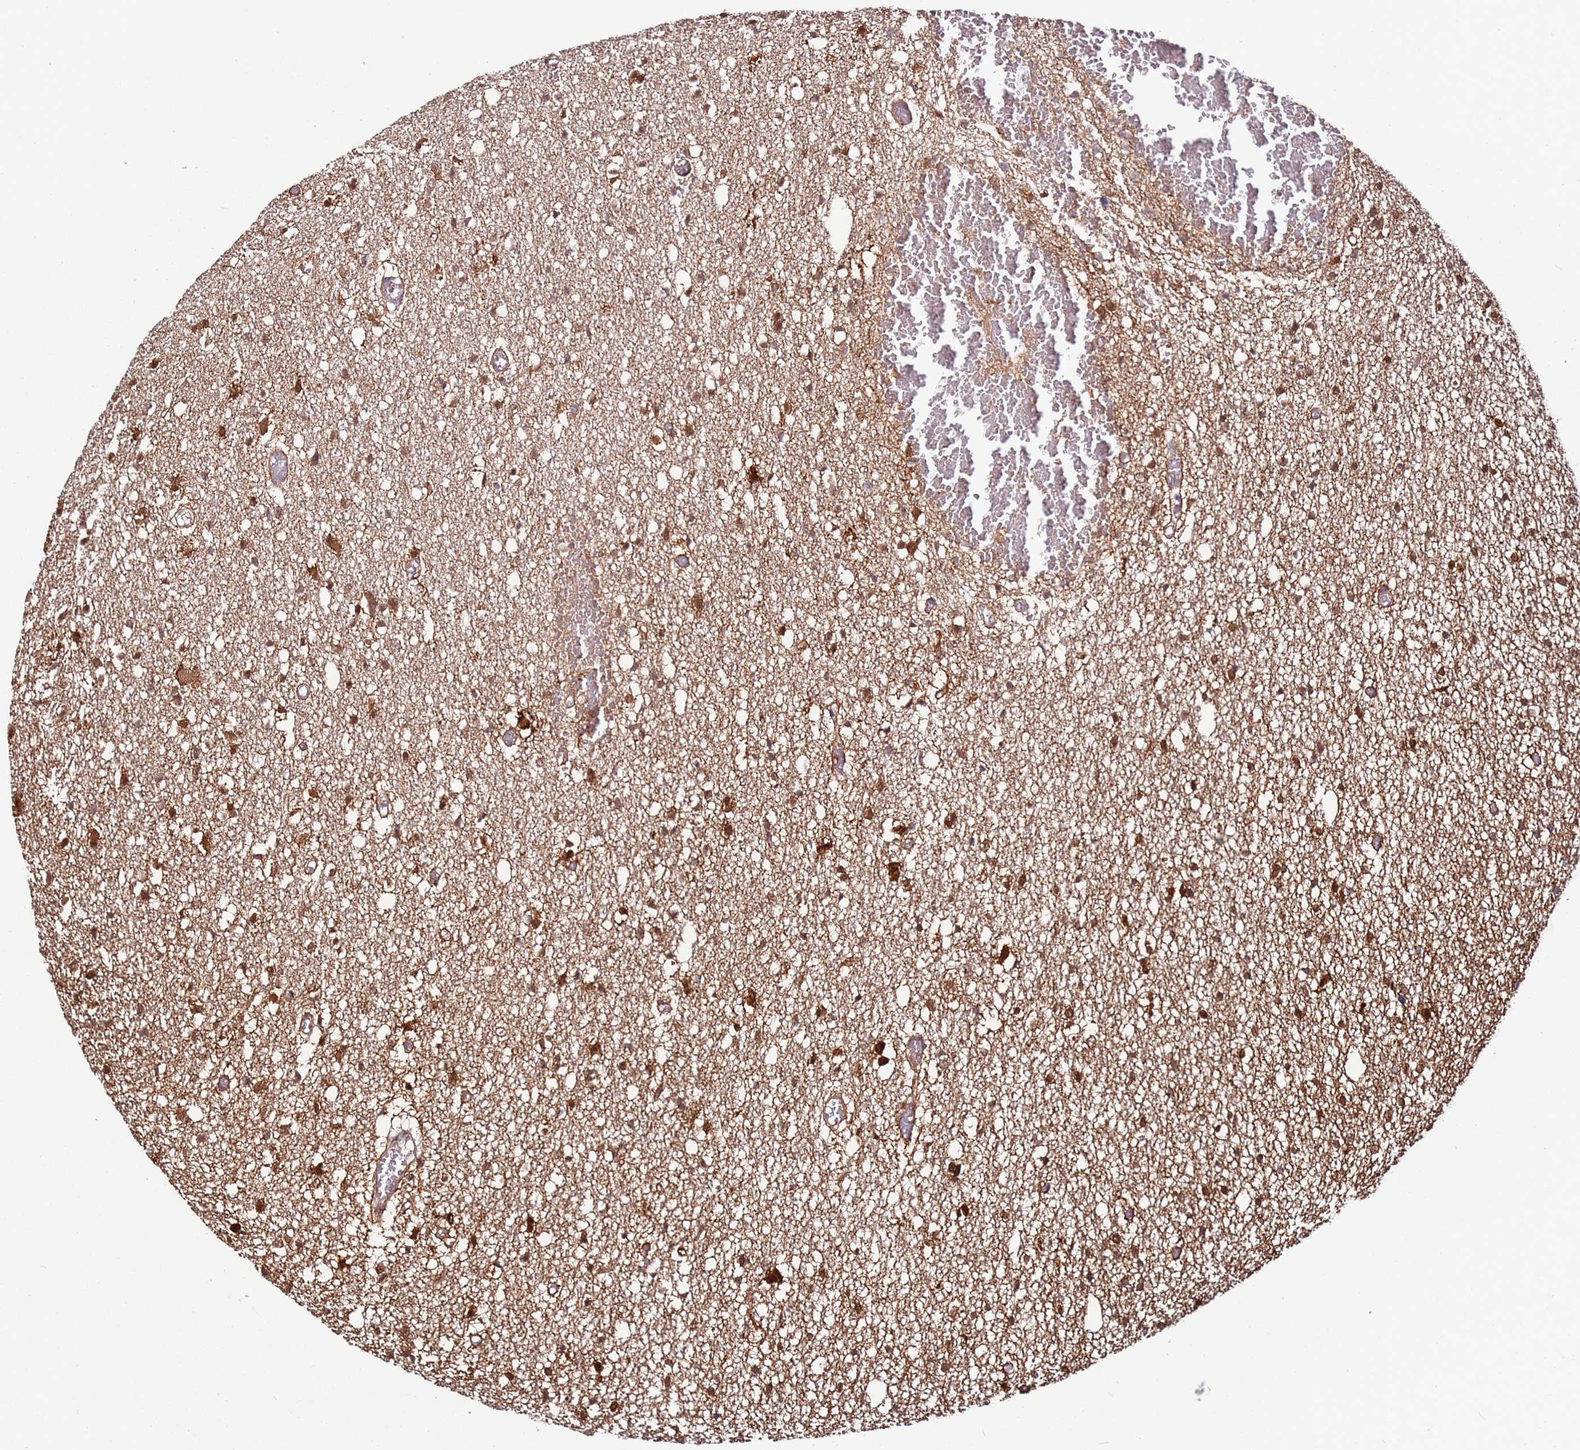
{"staining": {"intensity": "strong", "quantity": ">75%", "location": "cytoplasmic/membranous,nuclear"}, "tissue": "glioma", "cell_type": "Tumor cells", "image_type": "cancer", "snomed": [{"axis": "morphology", "description": "Glioma, malignant, Low grade"}, {"axis": "topography", "description": "Brain"}], "caption": "Protein staining of malignant low-grade glioma tissue displays strong cytoplasmic/membranous and nuclear staining in about >75% of tumor cells. (DAB IHC with brightfield microscopy, high magnification).", "gene": "MTG2", "patient": {"sex": "female", "age": 22}}